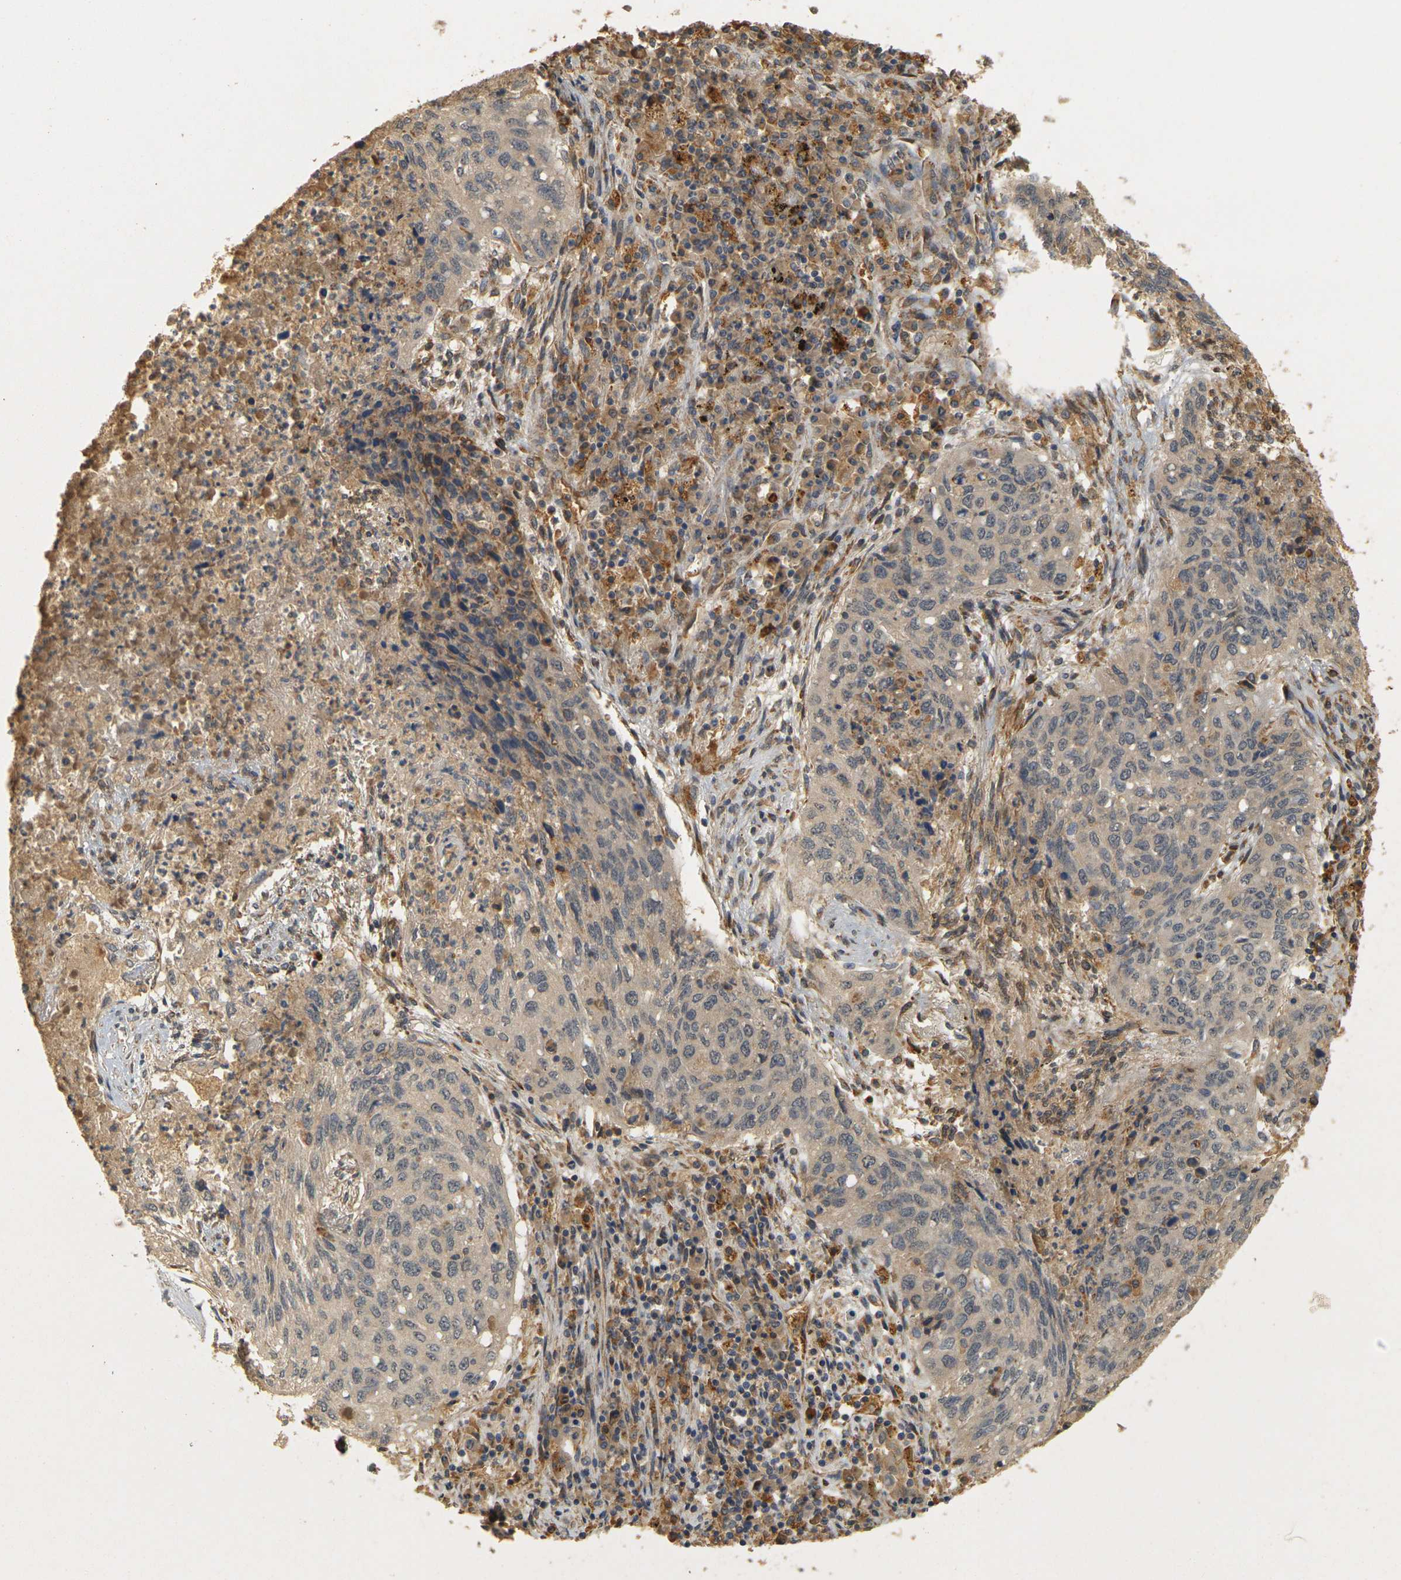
{"staining": {"intensity": "weak", "quantity": "<25%", "location": "cytoplasmic/membranous"}, "tissue": "lung cancer", "cell_type": "Tumor cells", "image_type": "cancer", "snomed": [{"axis": "morphology", "description": "Squamous cell carcinoma, NOS"}, {"axis": "topography", "description": "Lung"}], "caption": "Tumor cells are negative for brown protein staining in squamous cell carcinoma (lung). (DAB (3,3'-diaminobenzidine) IHC visualized using brightfield microscopy, high magnification).", "gene": "MEGF9", "patient": {"sex": "female", "age": 63}}